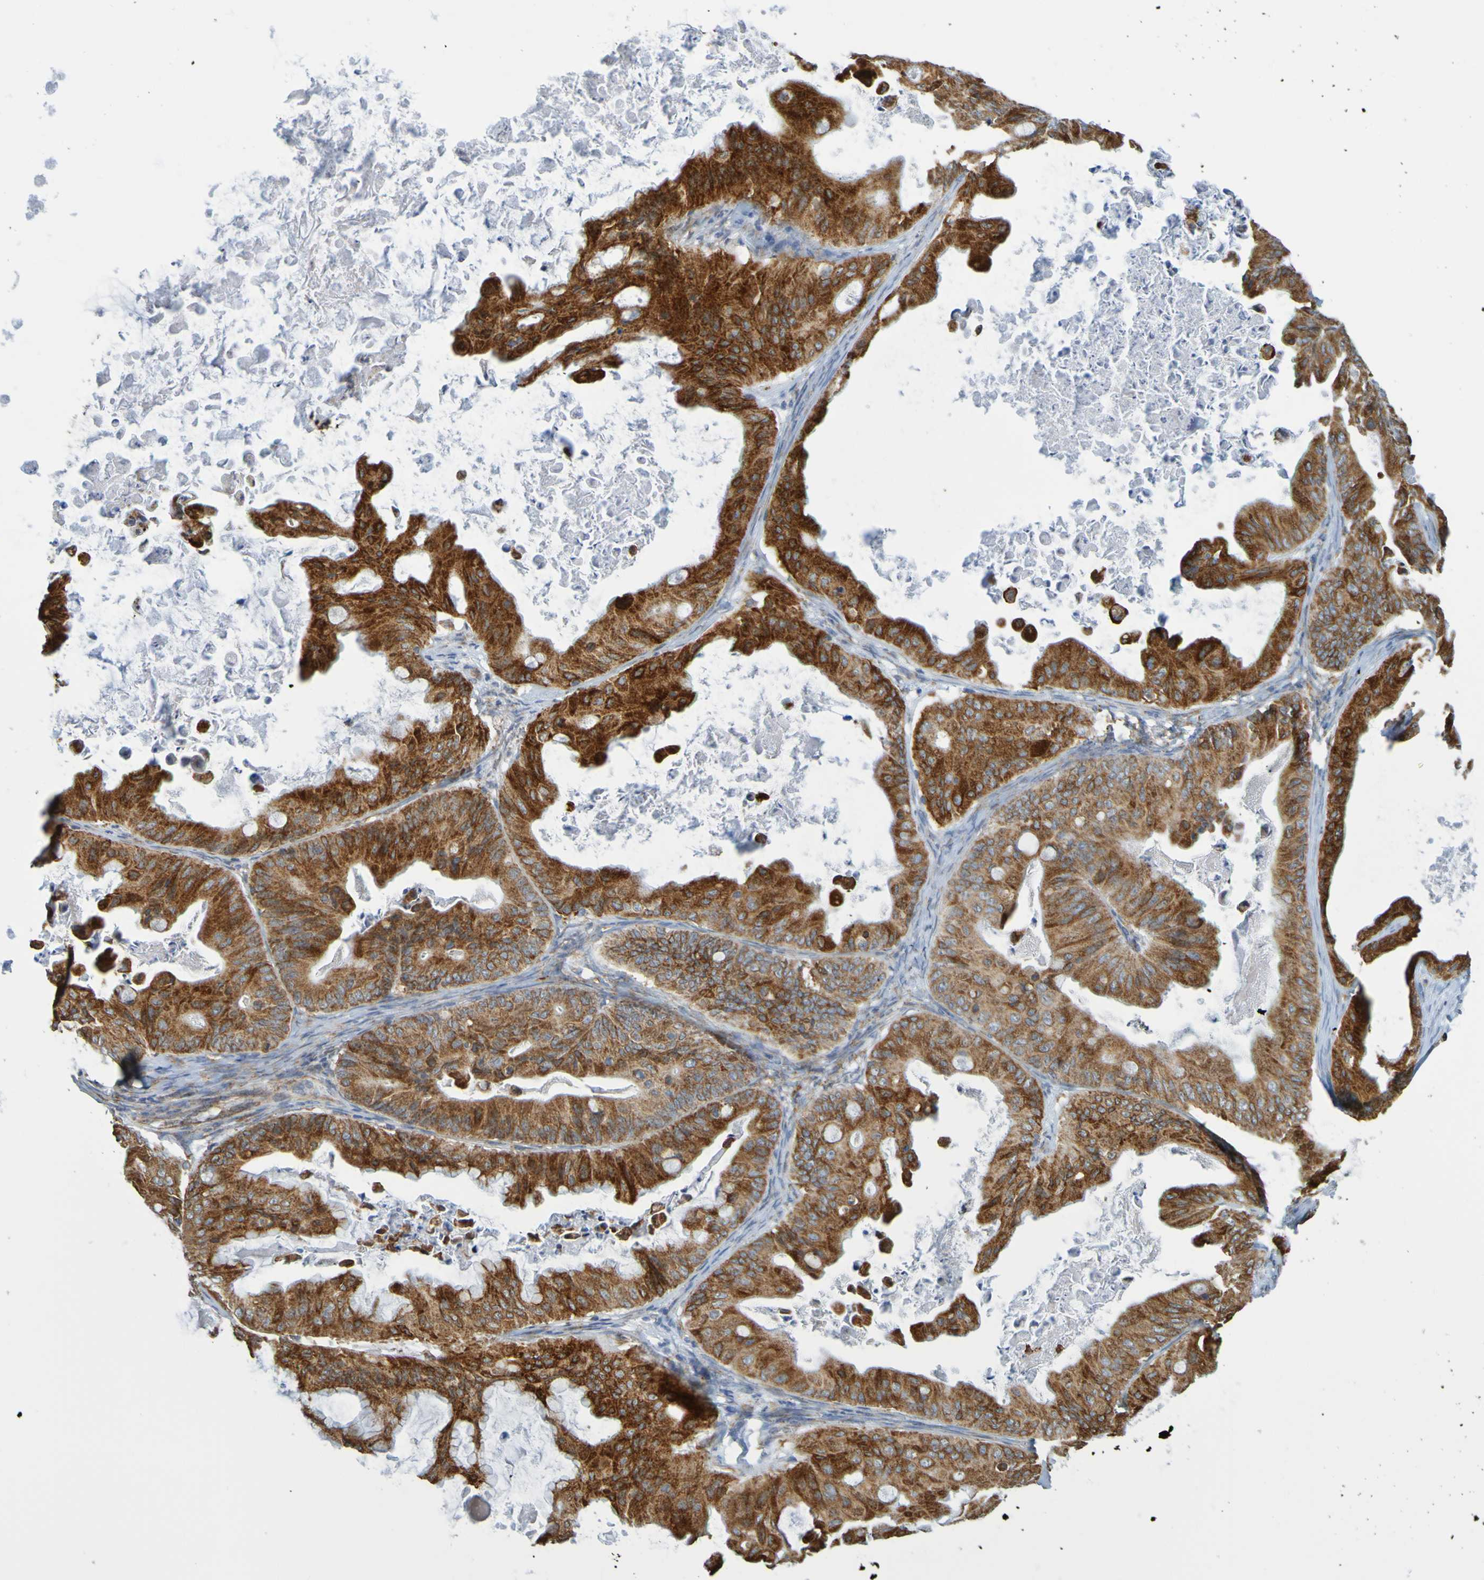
{"staining": {"intensity": "strong", "quantity": ">75%", "location": "cytoplasmic/membranous"}, "tissue": "ovarian cancer", "cell_type": "Tumor cells", "image_type": "cancer", "snomed": [{"axis": "morphology", "description": "Cystadenocarcinoma, mucinous, NOS"}, {"axis": "topography", "description": "Ovary"}], "caption": "Immunohistochemical staining of mucinous cystadenocarcinoma (ovarian) exhibits high levels of strong cytoplasmic/membranous positivity in approximately >75% of tumor cells.", "gene": "PDIA3", "patient": {"sex": "female", "age": 37}}